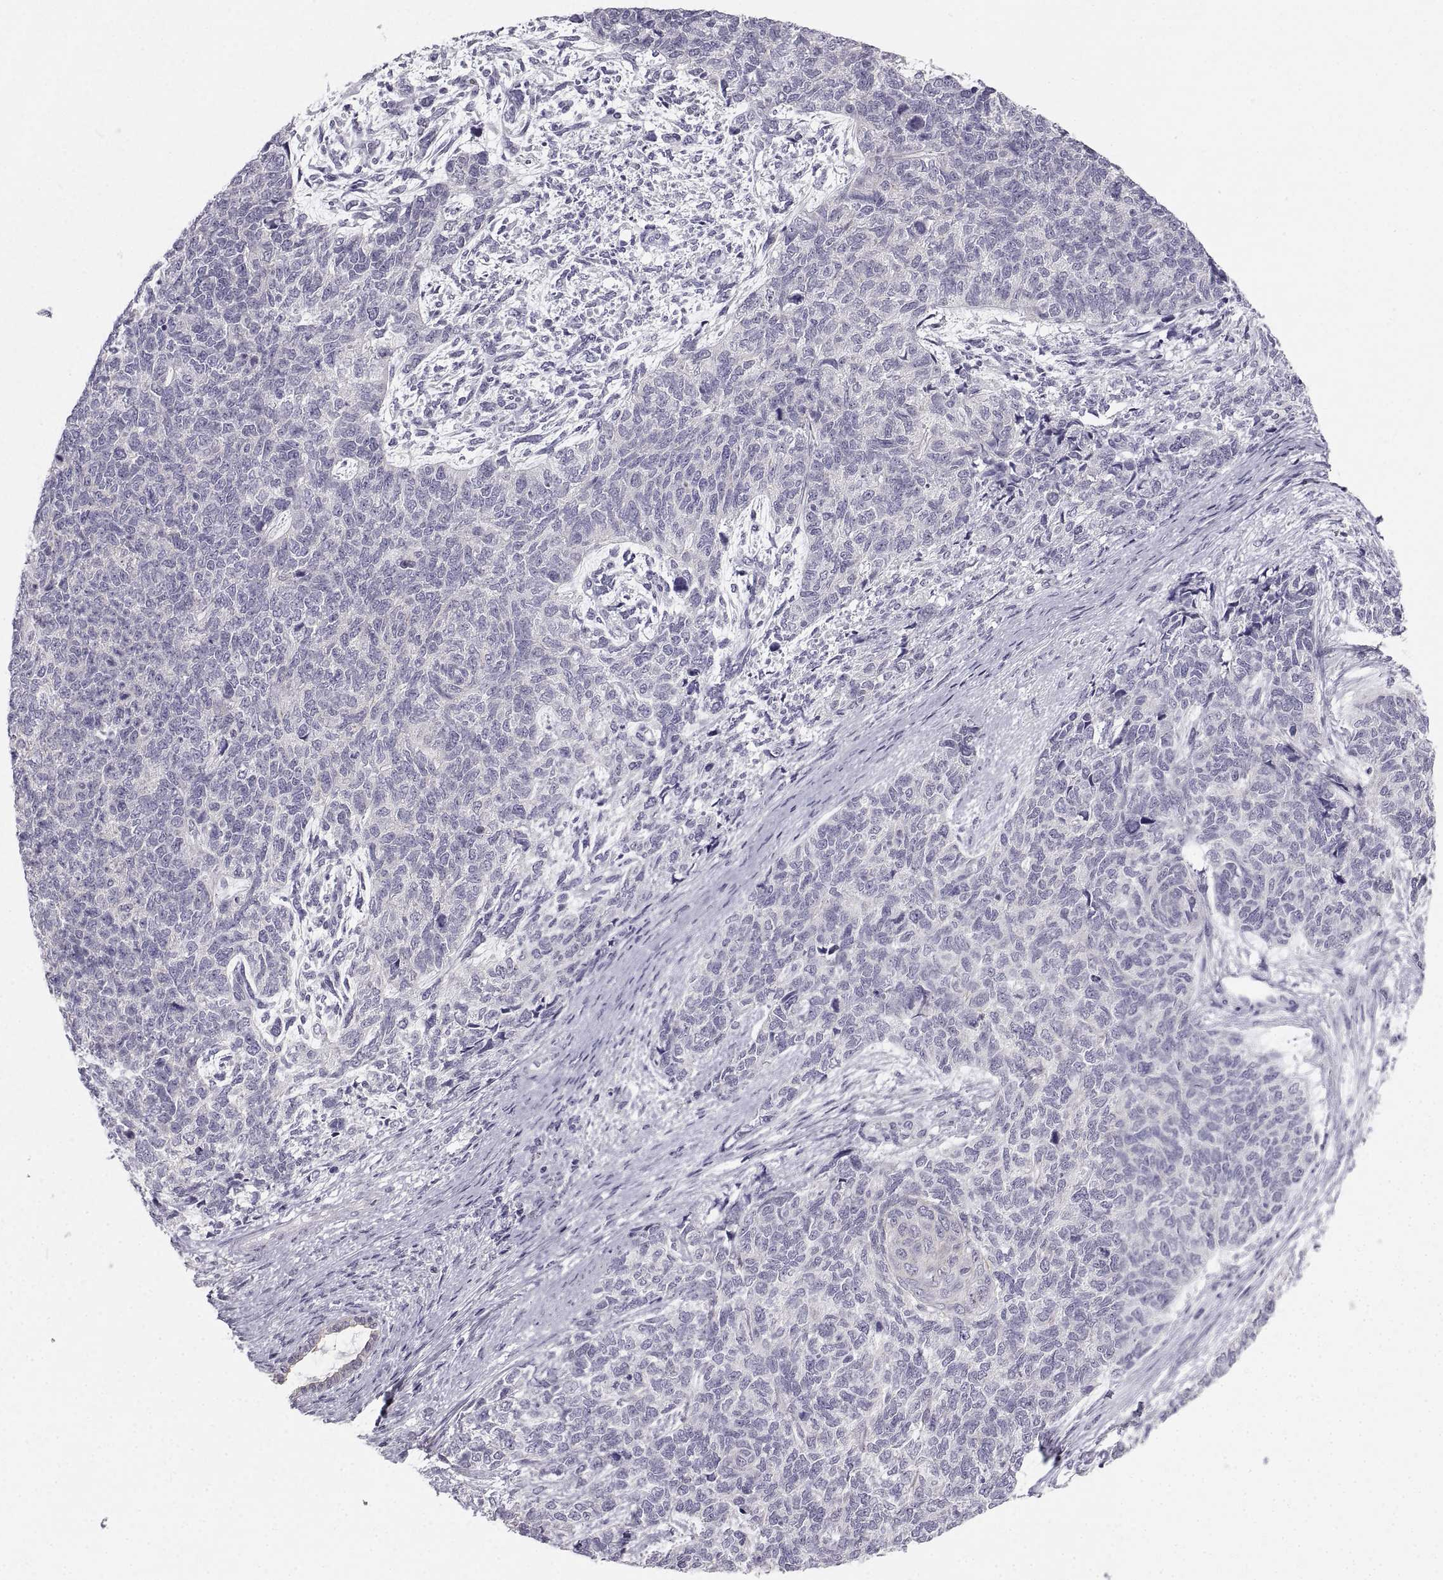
{"staining": {"intensity": "negative", "quantity": "none", "location": "none"}, "tissue": "cervical cancer", "cell_type": "Tumor cells", "image_type": "cancer", "snomed": [{"axis": "morphology", "description": "Squamous cell carcinoma, NOS"}, {"axis": "topography", "description": "Cervix"}], "caption": "Immunohistochemical staining of human cervical squamous cell carcinoma displays no significant staining in tumor cells.", "gene": "ZNF185", "patient": {"sex": "female", "age": 63}}